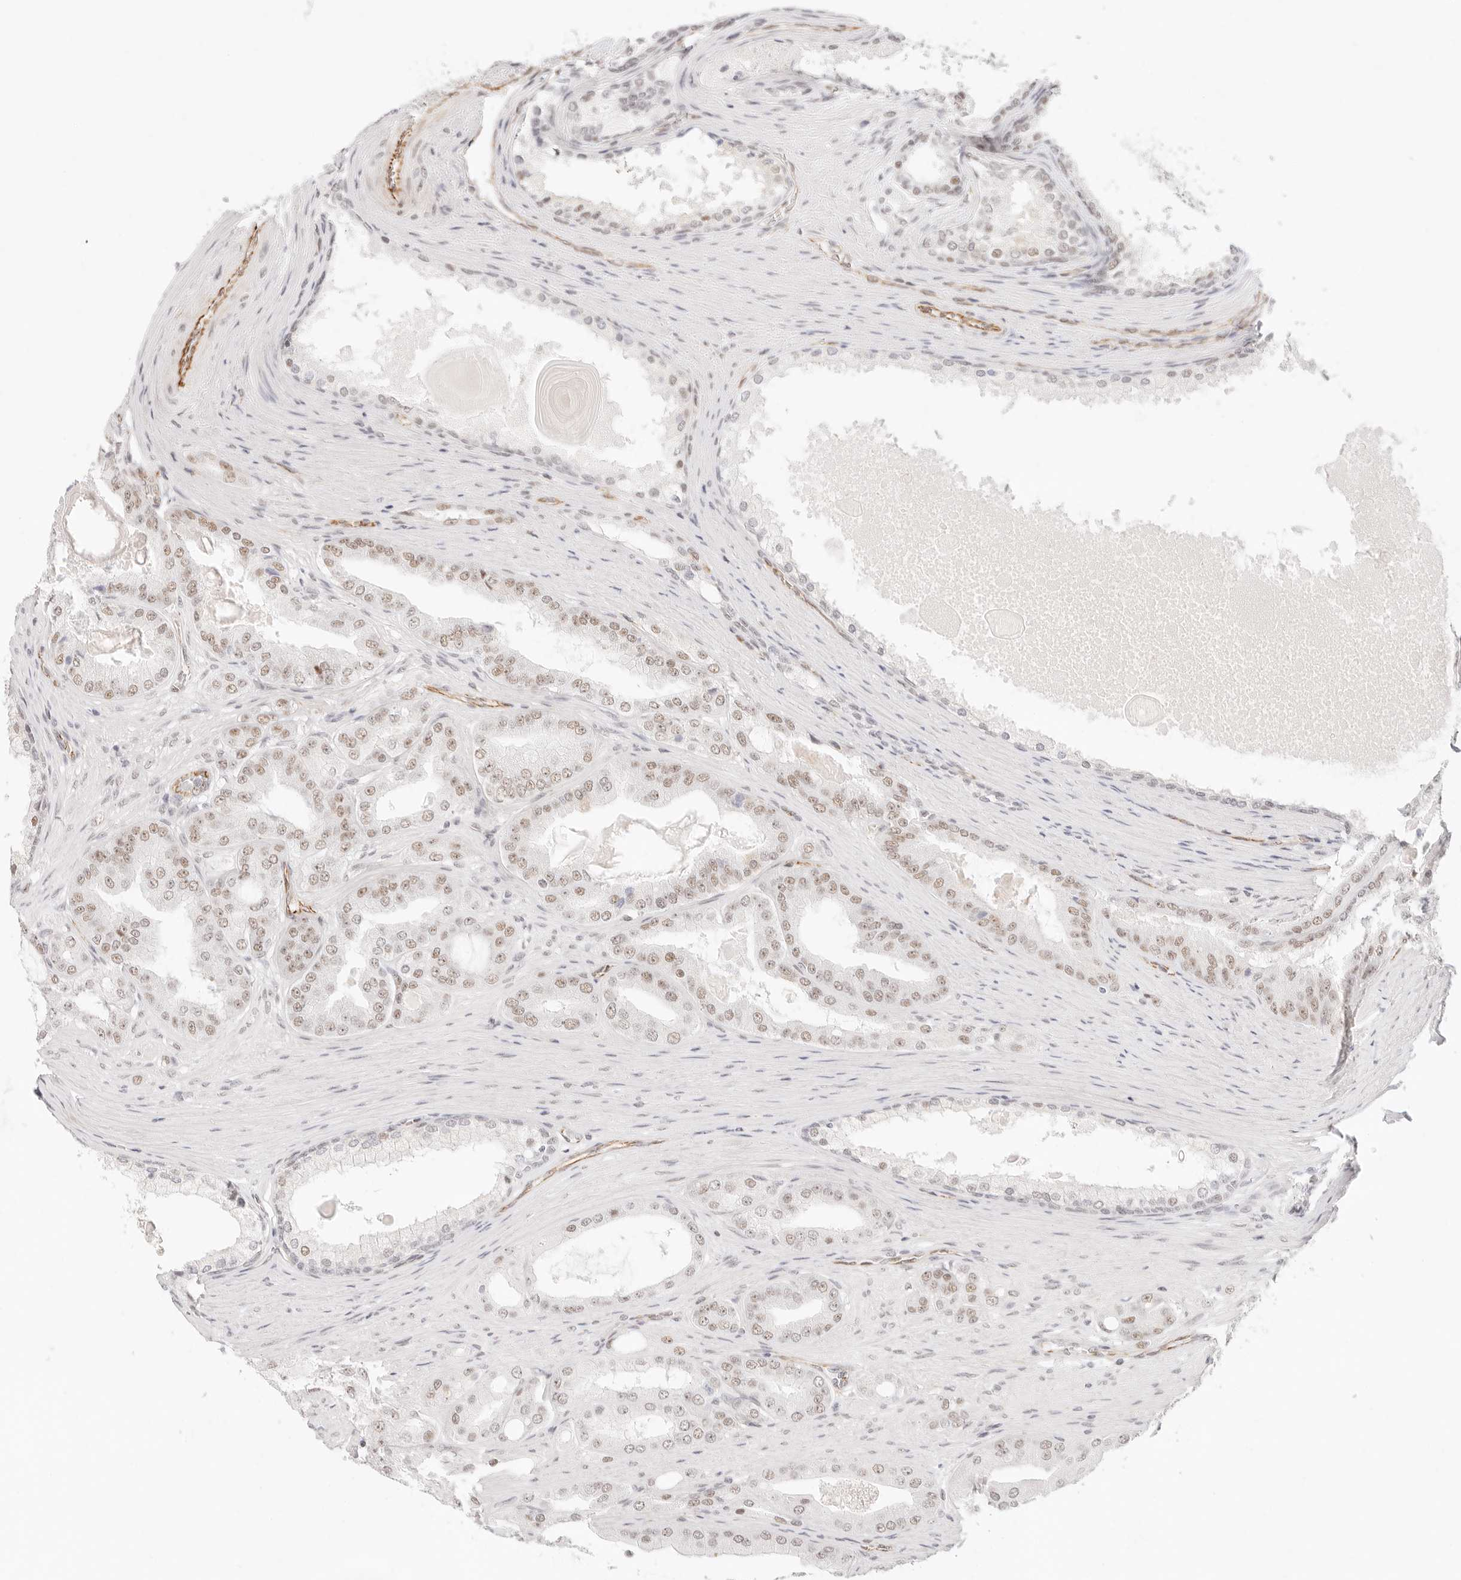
{"staining": {"intensity": "weak", "quantity": "25%-75%", "location": "nuclear"}, "tissue": "prostate cancer", "cell_type": "Tumor cells", "image_type": "cancer", "snomed": [{"axis": "morphology", "description": "Adenocarcinoma, High grade"}, {"axis": "topography", "description": "Prostate"}], "caption": "Prostate cancer tissue reveals weak nuclear expression in approximately 25%-75% of tumor cells", "gene": "ZC3H11A", "patient": {"sex": "male", "age": 60}}